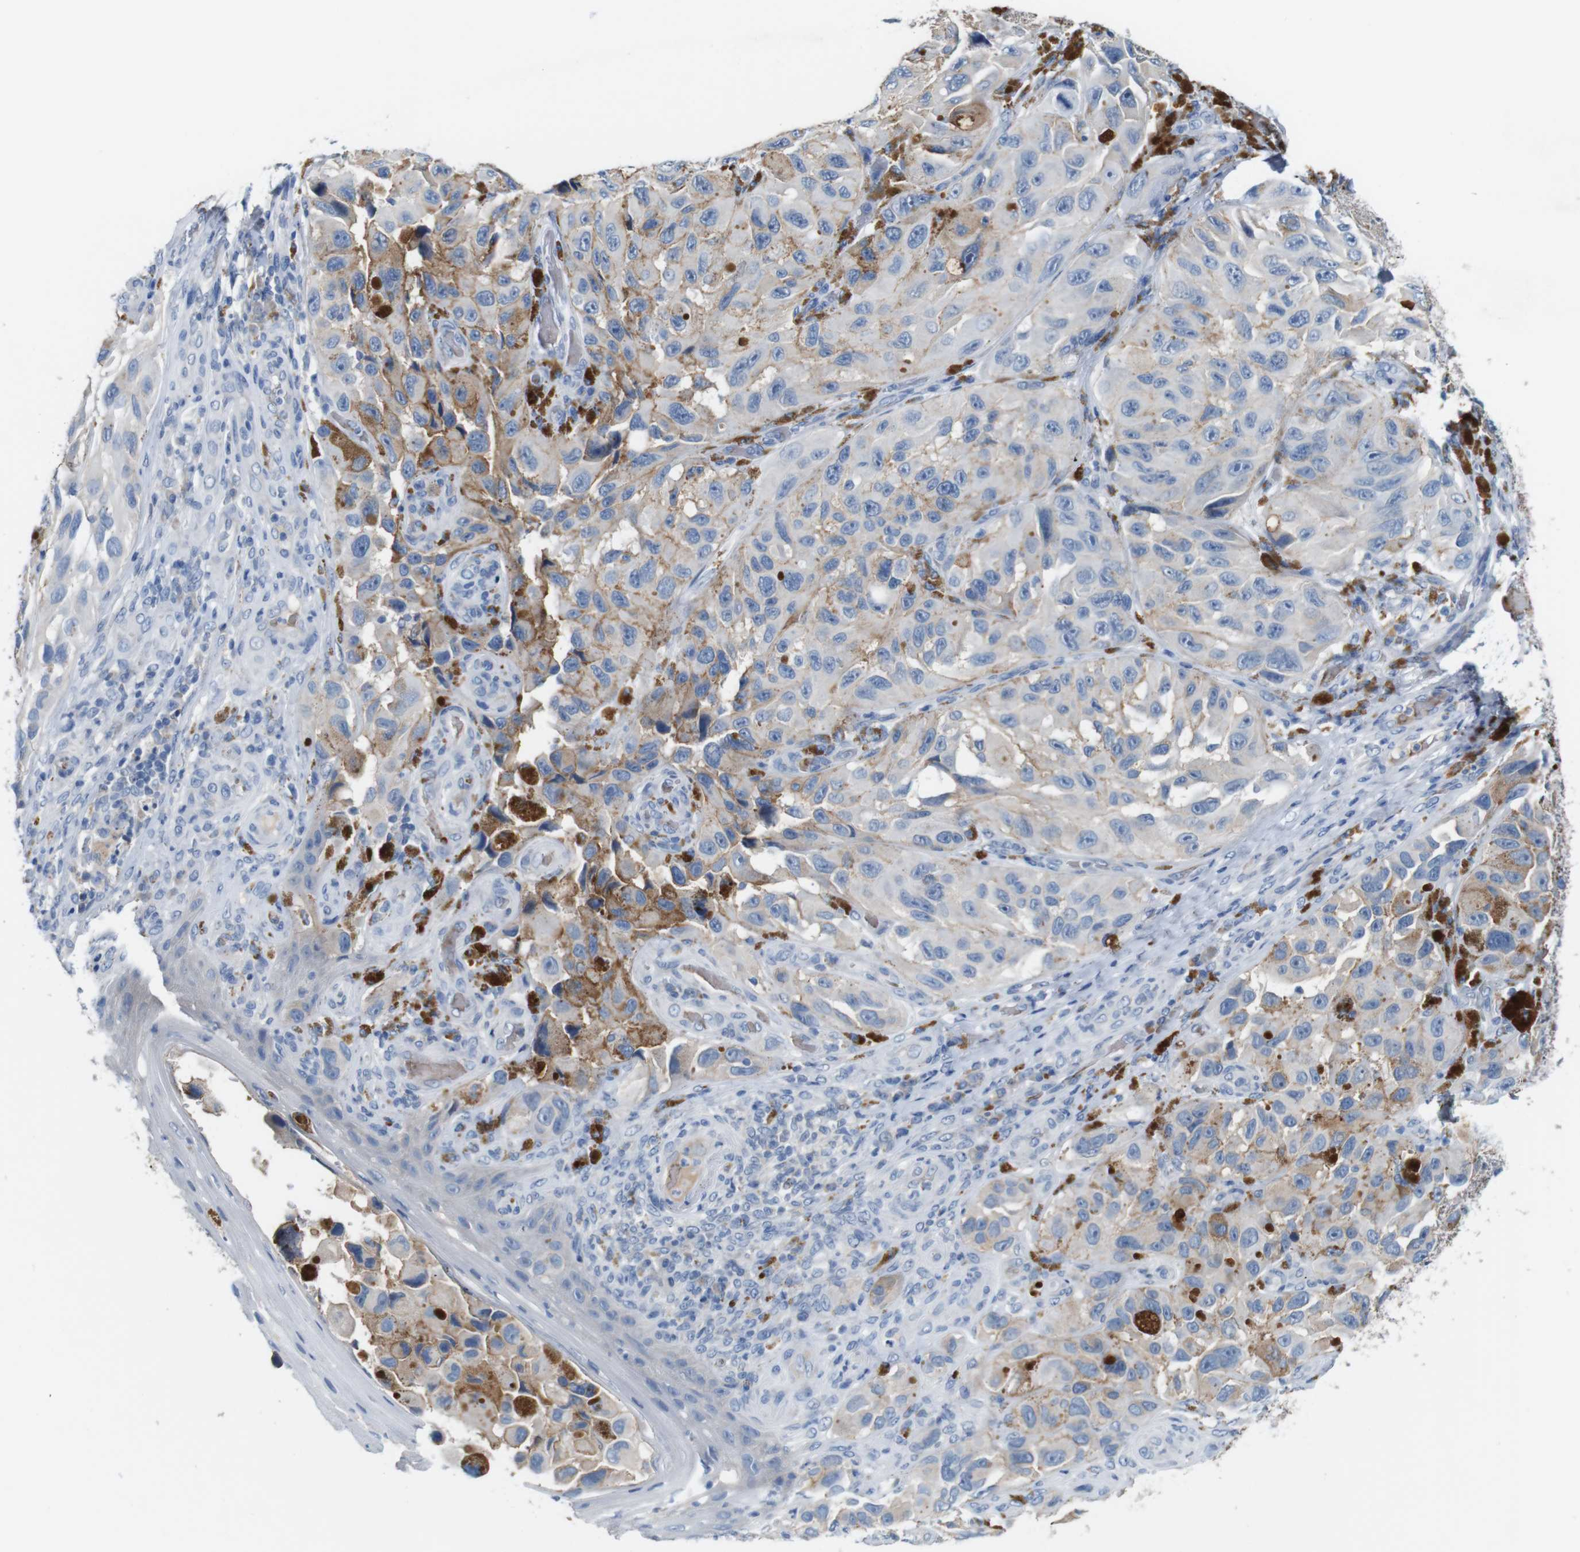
{"staining": {"intensity": "weak", "quantity": "<25%", "location": "cytoplasmic/membranous"}, "tissue": "melanoma", "cell_type": "Tumor cells", "image_type": "cancer", "snomed": [{"axis": "morphology", "description": "Malignant melanoma, NOS"}, {"axis": "topography", "description": "Skin"}], "caption": "Tumor cells show no significant expression in malignant melanoma.", "gene": "IGSF8", "patient": {"sex": "female", "age": 73}}